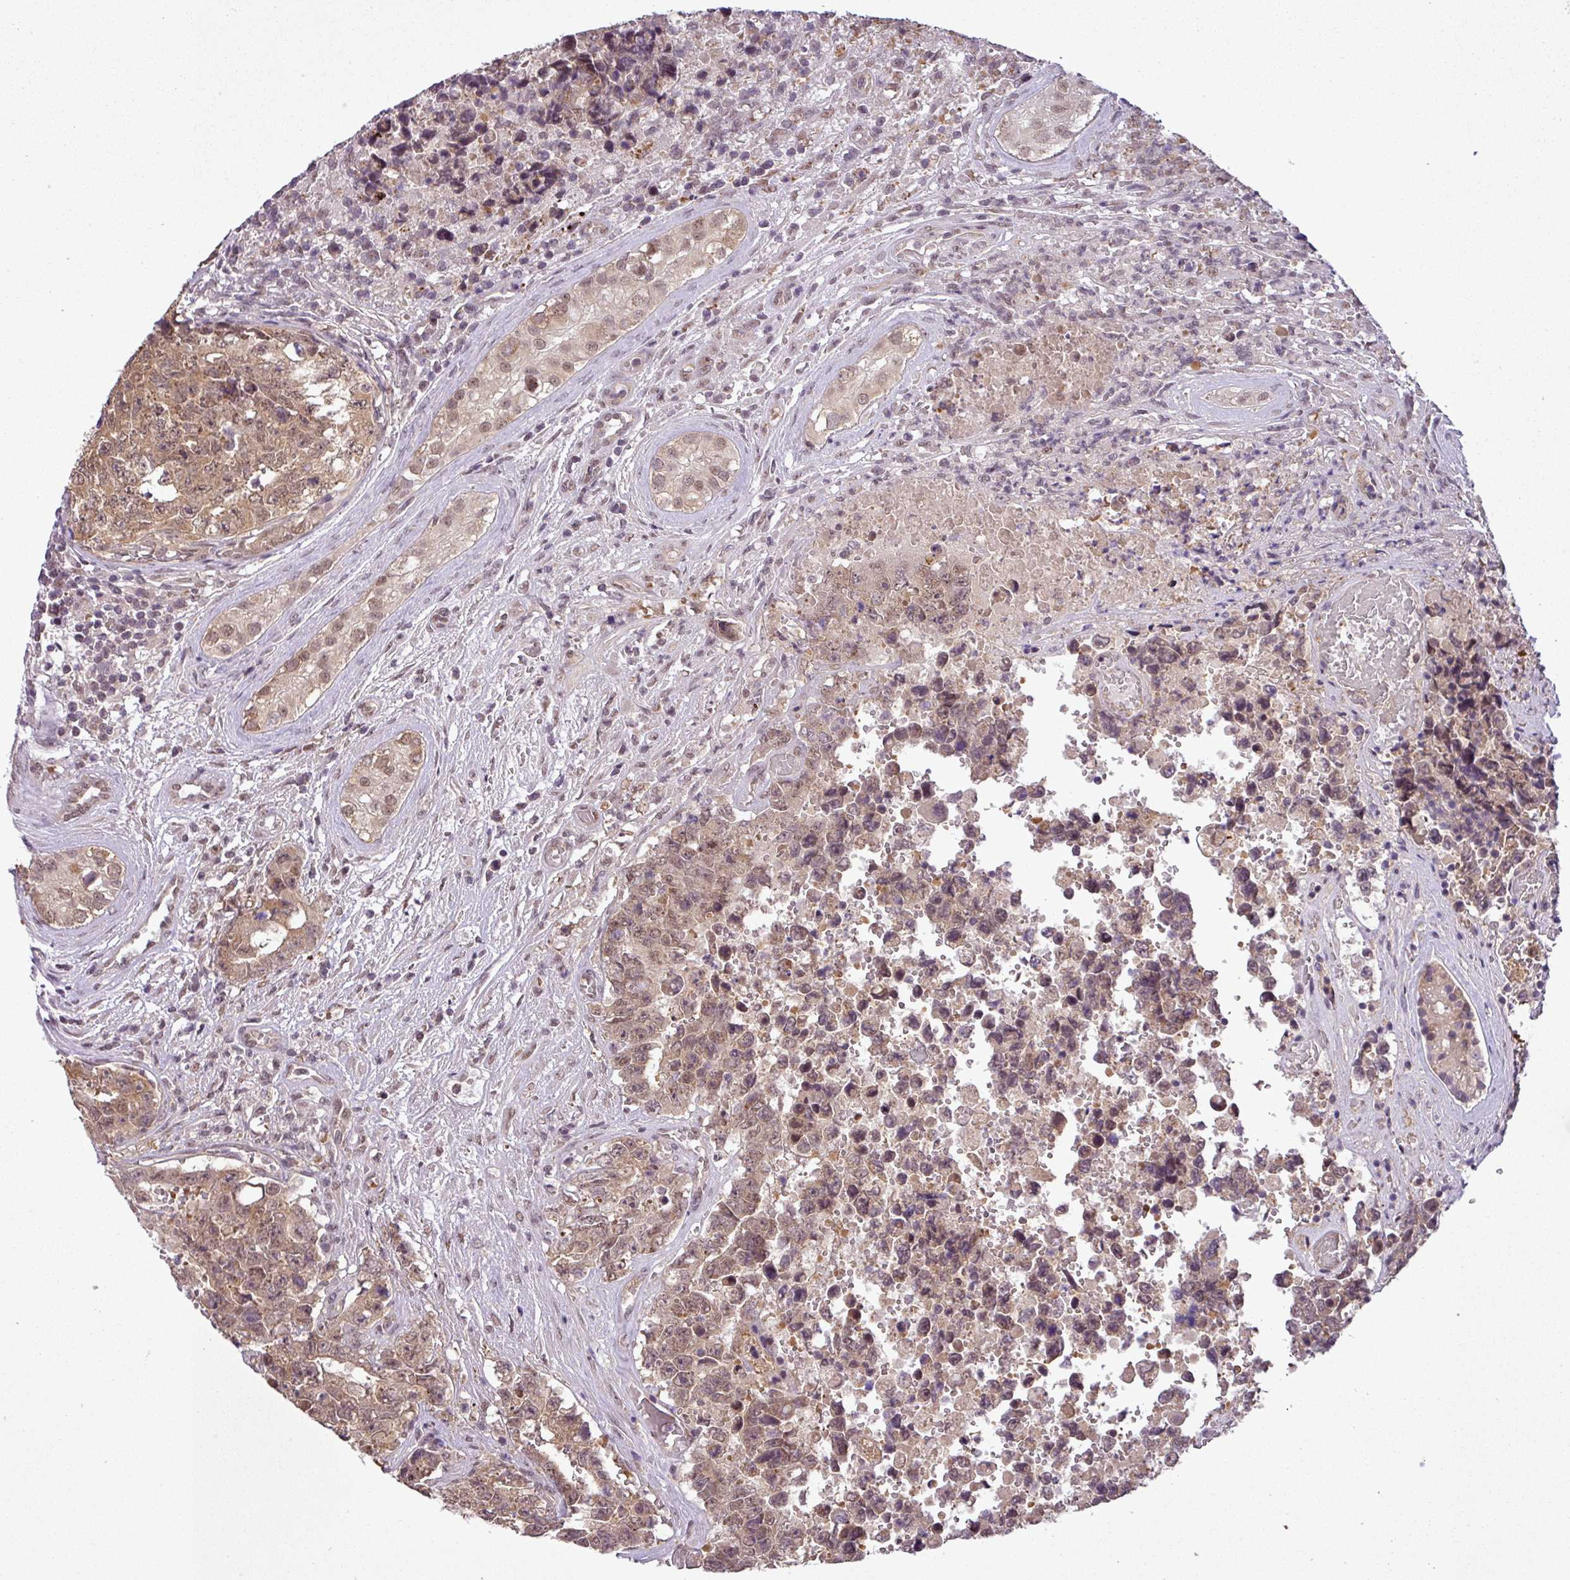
{"staining": {"intensity": "moderate", "quantity": ">75%", "location": "cytoplasmic/membranous,nuclear"}, "tissue": "testis cancer", "cell_type": "Tumor cells", "image_type": "cancer", "snomed": [{"axis": "morphology", "description": "Normal tissue, NOS"}, {"axis": "morphology", "description": "Carcinoma, Embryonal, NOS"}, {"axis": "topography", "description": "Testis"}, {"axis": "topography", "description": "Epididymis"}], "caption": "Immunohistochemistry (DAB) staining of human testis cancer (embryonal carcinoma) shows moderate cytoplasmic/membranous and nuclear protein expression in about >75% of tumor cells.", "gene": "MFHAS1", "patient": {"sex": "male", "age": 25}}